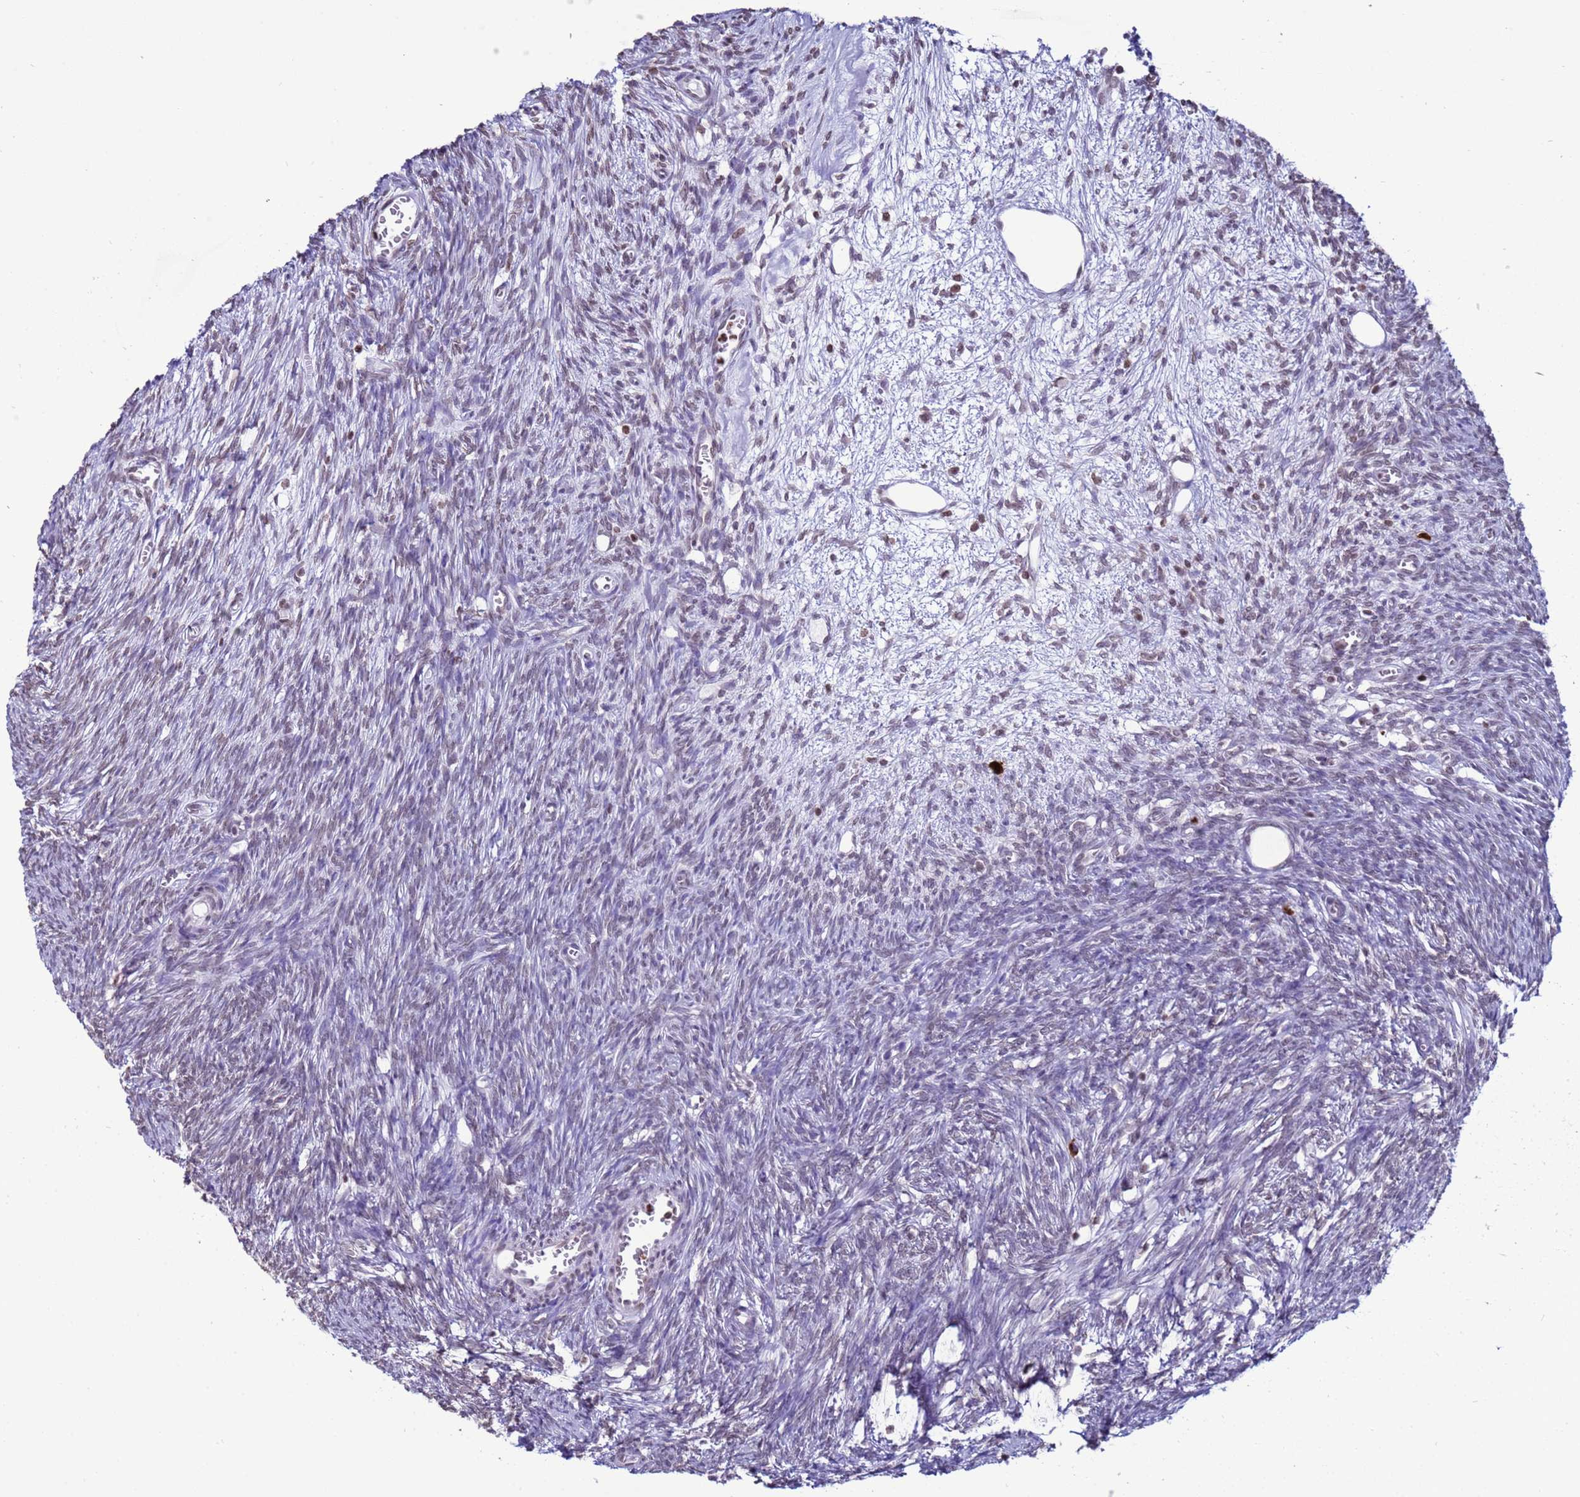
{"staining": {"intensity": "strong", "quantity": ">75%", "location": "nuclear"}, "tissue": "ovary", "cell_type": "Follicle cells", "image_type": "normal", "snomed": [{"axis": "morphology", "description": "Normal tissue, NOS"}, {"axis": "topography", "description": "Ovary"}], "caption": "Protein expression analysis of normal human ovary reveals strong nuclear expression in about >75% of follicle cells. (IHC, brightfield microscopy, high magnification).", "gene": "H4C11", "patient": {"sex": "female", "age": 44}}